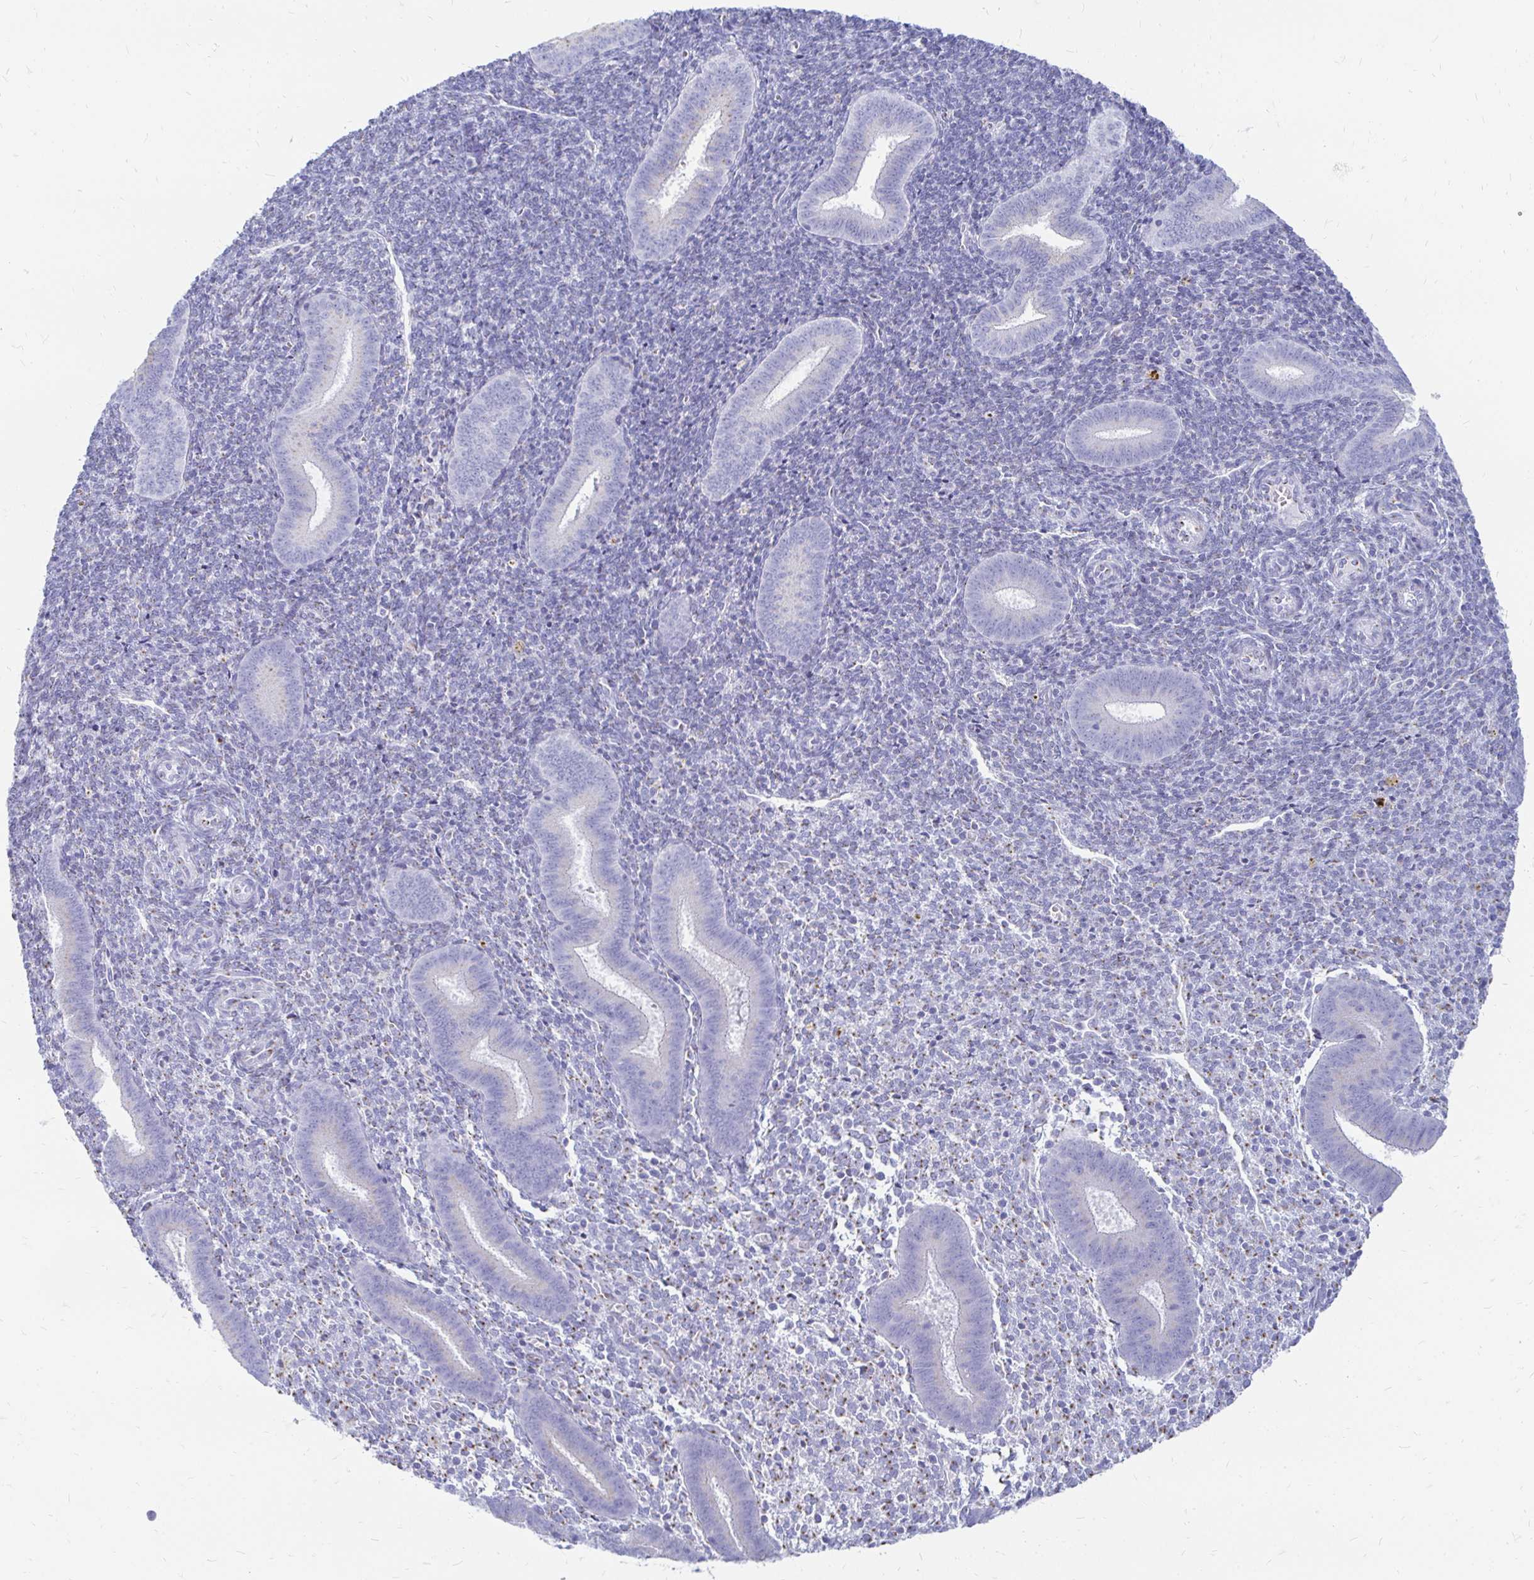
{"staining": {"intensity": "weak", "quantity": "25%-75%", "location": "cytoplasmic/membranous"}, "tissue": "endometrium", "cell_type": "Cells in endometrial stroma", "image_type": "normal", "snomed": [{"axis": "morphology", "description": "Normal tissue, NOS"}, {"axis": "topography", "description": "Endometrium"}], "caption": "Approximately 25%-75% of cells in endometrial stroma in benign endometrium reveal weak cytoplasmic/membranous protein positivity as visualized by brown immunohistochemical staining.", "gene": "PAGE4", "patient": {"sex": "female", "age": 25}}